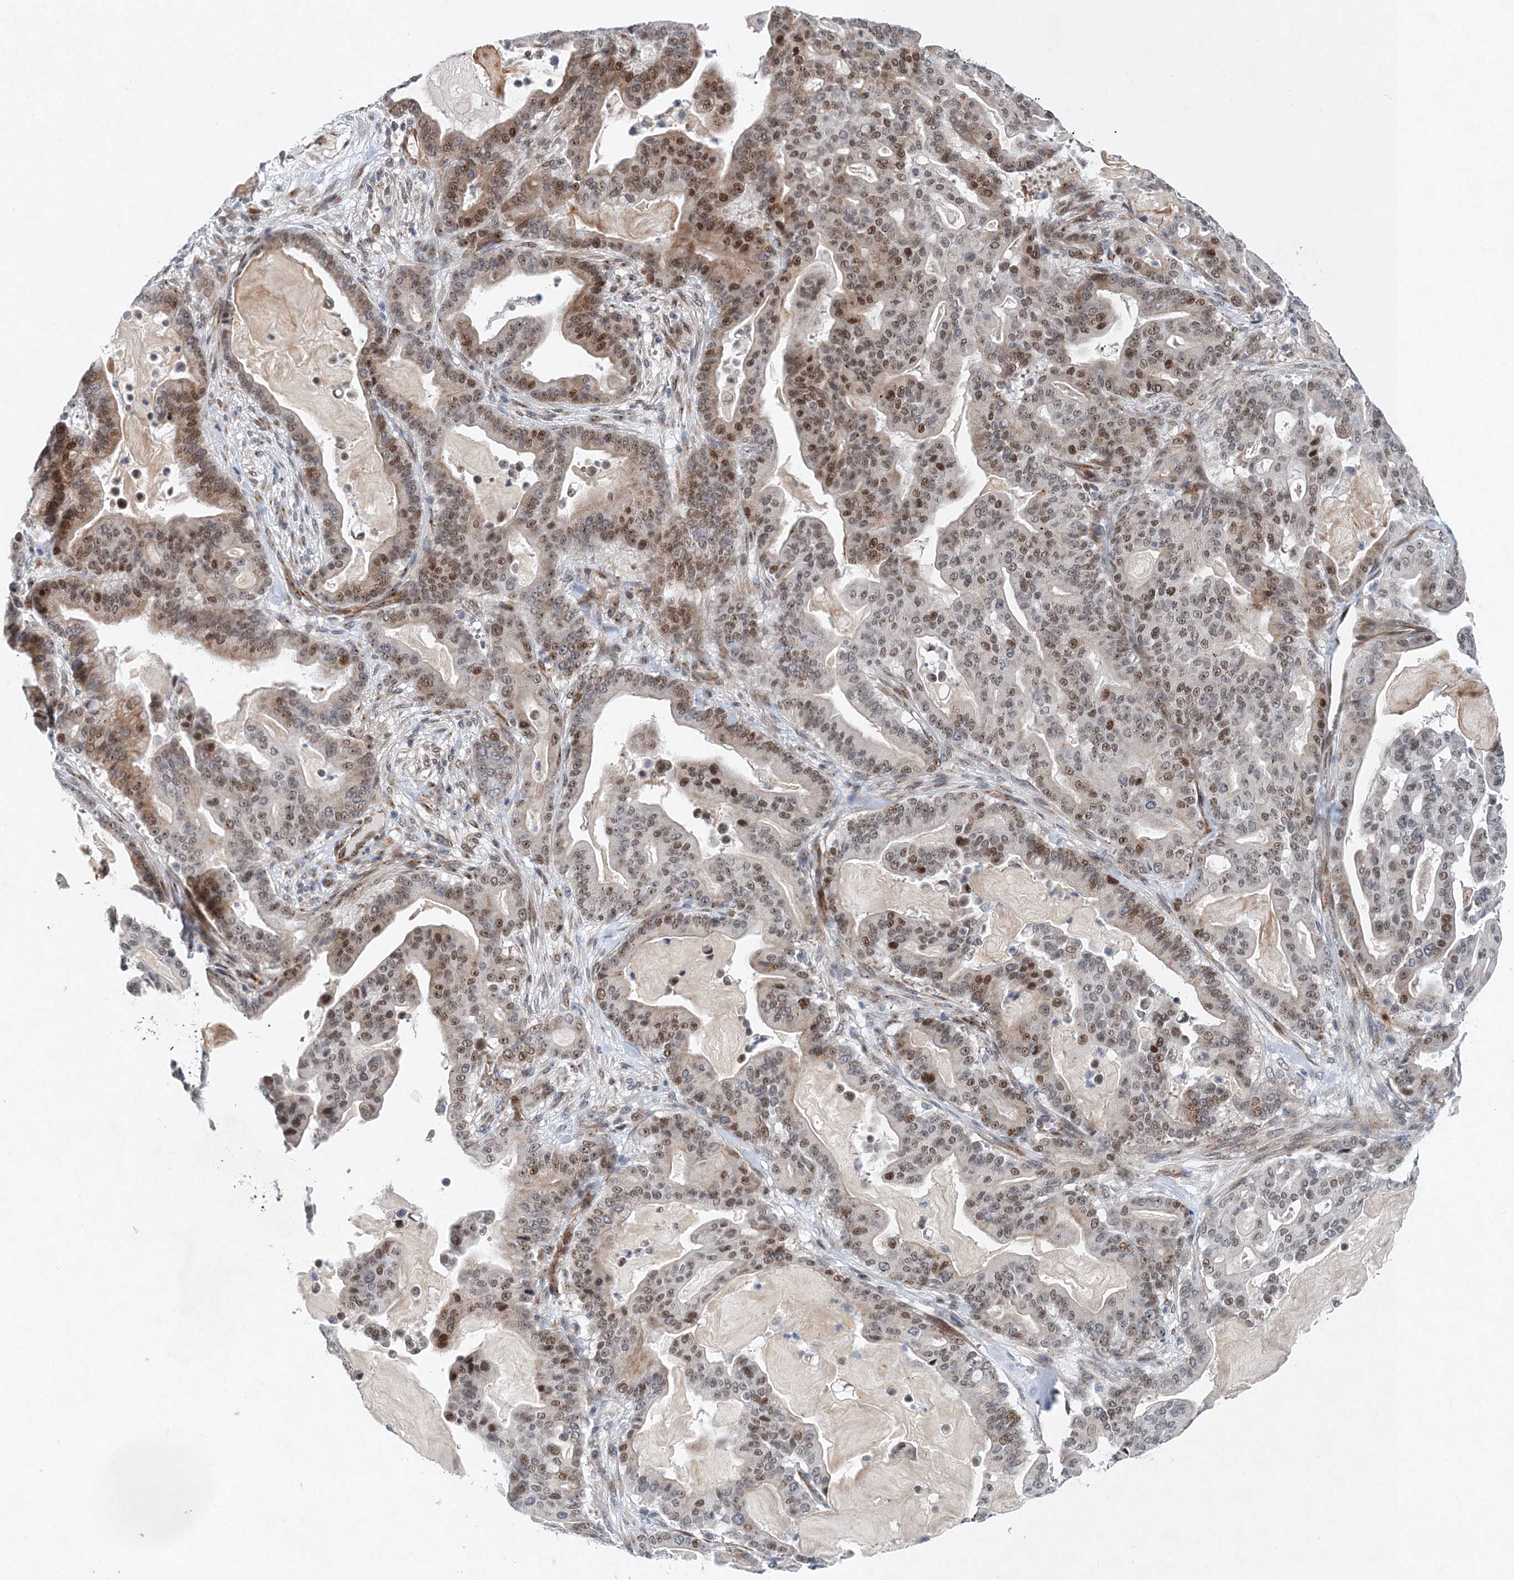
{"staining": {"intensity": "moderate", "quantity": "25%-75%", "location": "nuclear"}, "tissue": "pancreatic cancer", "cell_type": "Tumor cells", "image_type": "cancer", "snomed": [{"axis": "morphology", "description": "Adenocarcinoma, NOS"}, {"axis": "topography", "description": "Pancreas"}], "caption": "Protein expression analysis of human pancreatic cancer reveals moderate nuclear positivity in approximately 25%-75% of tumor cells.", "gene": "UIMC1", "patient": {"sex": "male", "age": 63}}